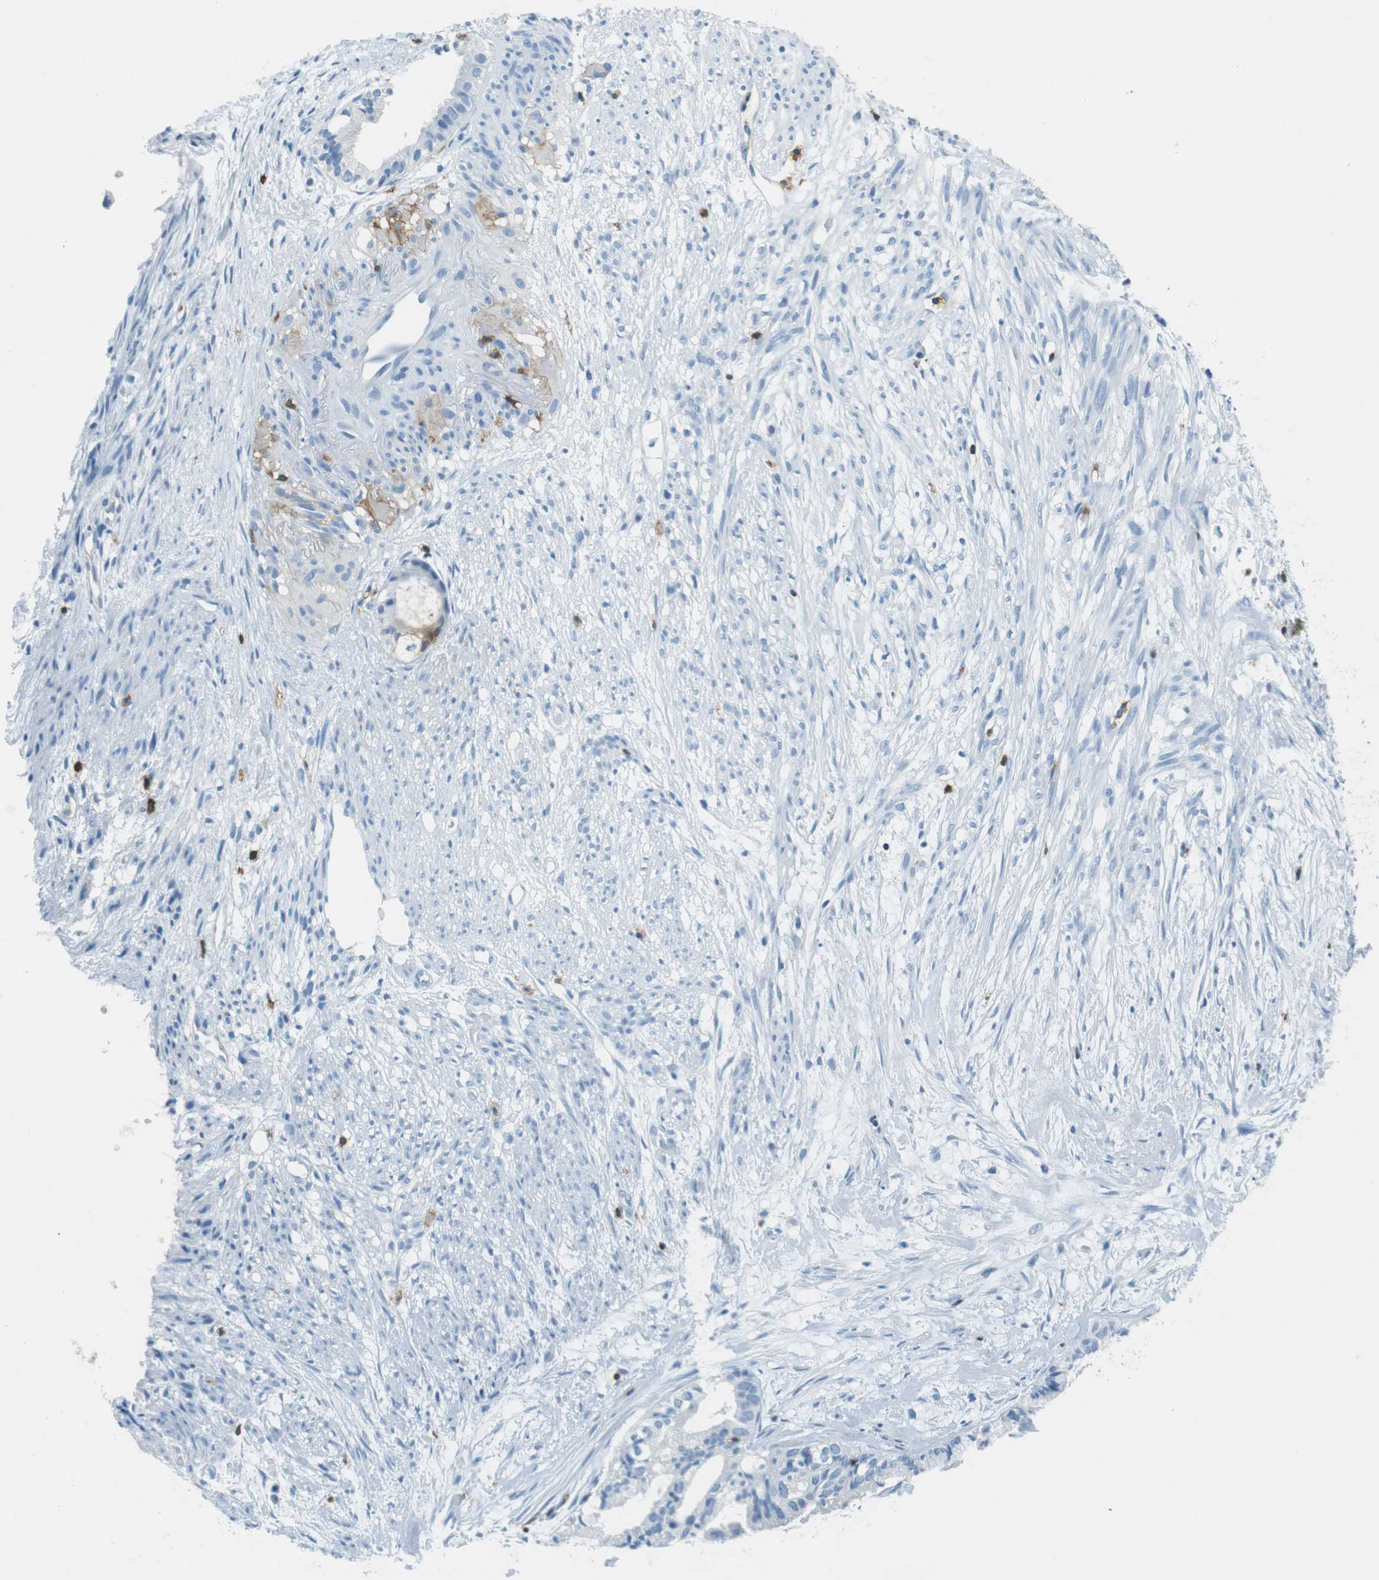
{"staining": {"intensity": "negative", "quantity": "none", "location": "none"}, "tissue": "cervical cancer", "cell_type": "Tumor cells", "image_type": "cancer", "snomed": [{"axis": "morphology", "description": "Normal tissue, NOS"}, {"axis": "morphology", "description": "Adenocarcinoma, NOS"}, {"axis": "topography", "description": "Cervix"}, {"axis": "topography", "description": "Endometrium"}], "caption": "Micrograph shows no protein positivity in tumor cells of cervical adenocarcinoma tissue.", "gene": "LAT", "patient": {"sex": "female", "age": 86}}